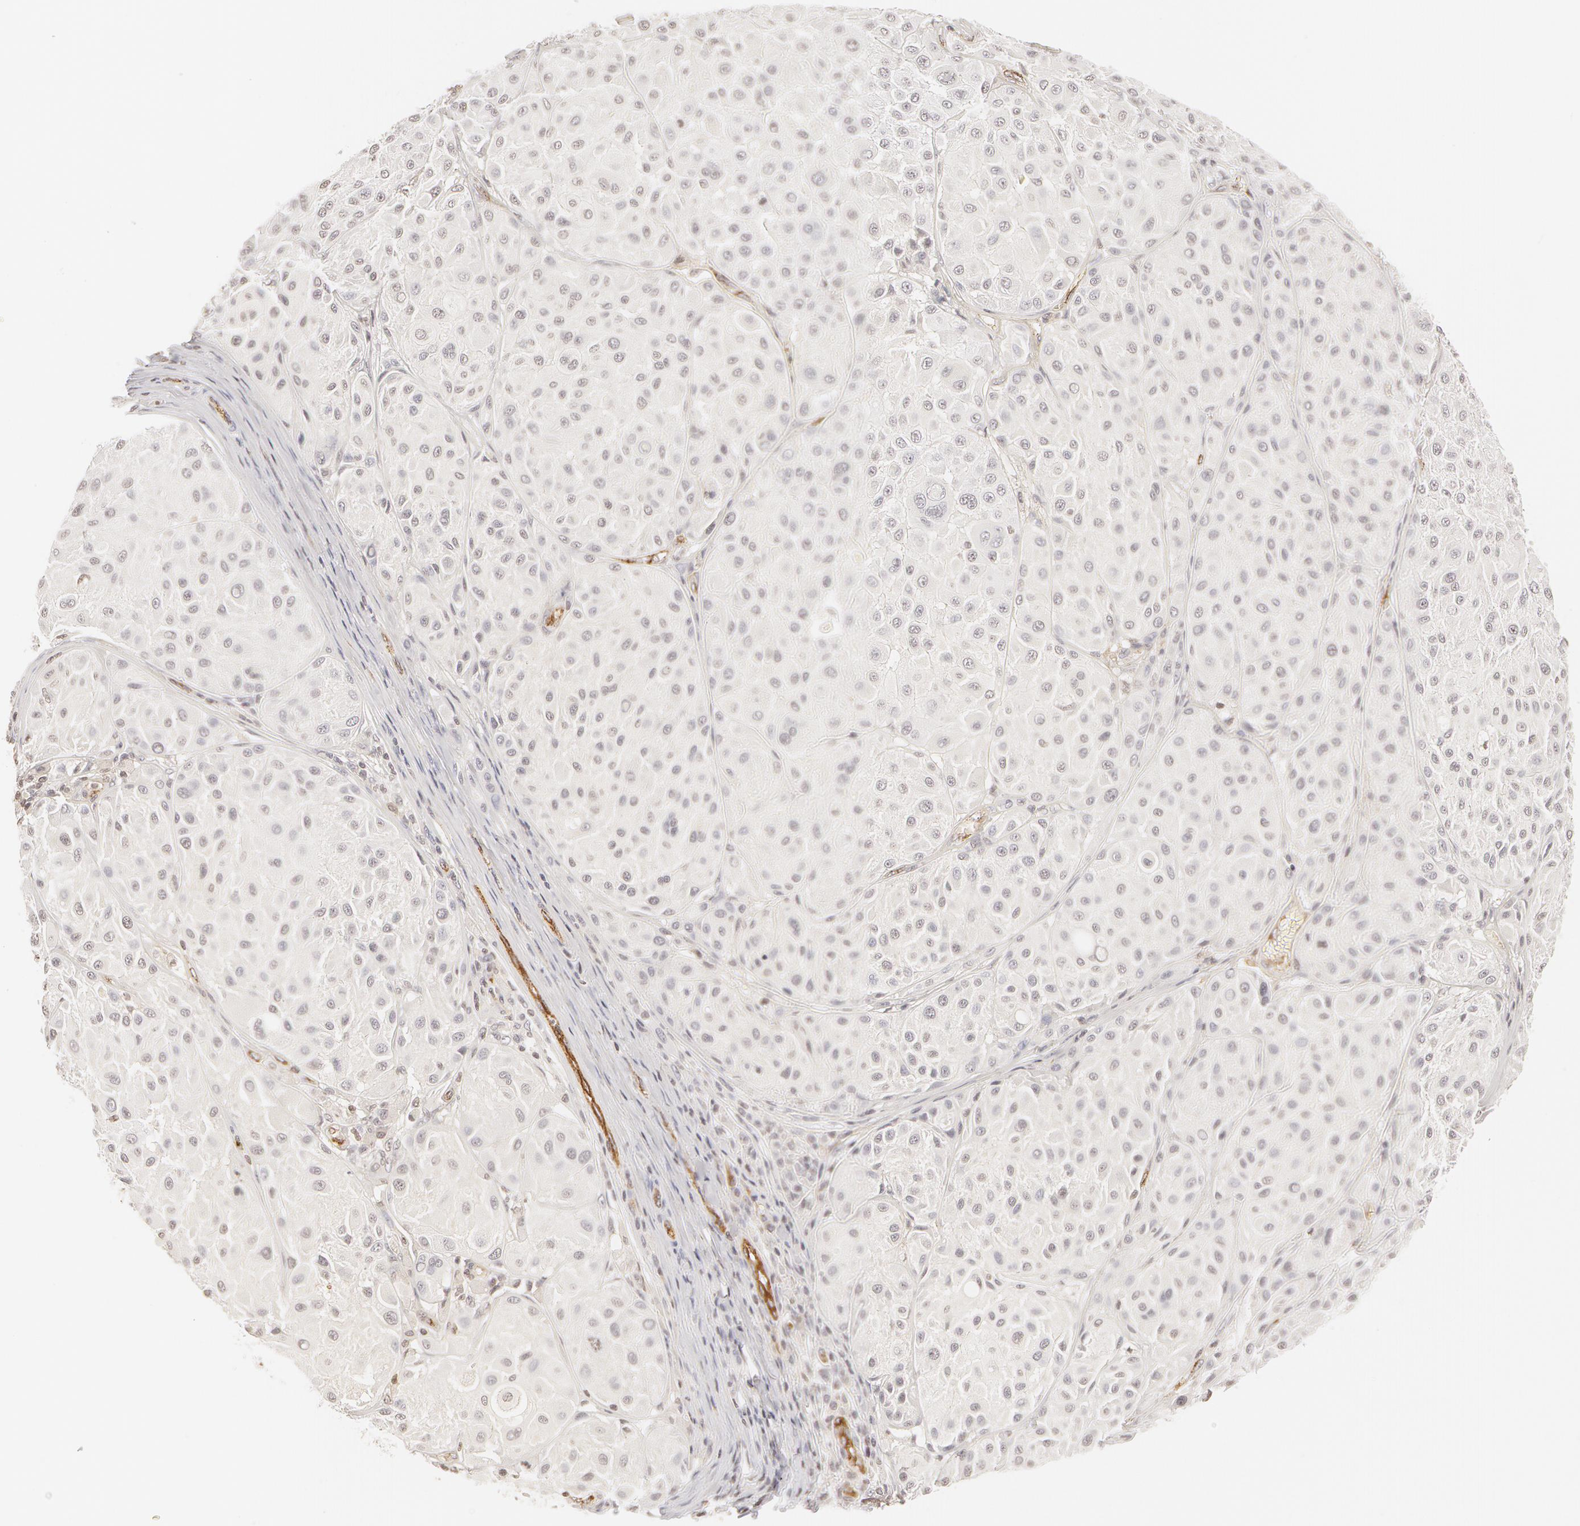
{"staining": {"intensity": "negative", "quantity": "none", "location": "none"}, "tissue": "melanoma", "cell_type": "Tumor cells", "image_type": "cancer", "snomed": [{"axis": "morphology", "description": "Malignant melanoma, NOS"}, {"axis": "topography", "description": "Skin"}], "caption": "Melanoma stained for a protein using immunohistochemistry reveals no positivity tumor cells.", "gene": "VWF", "patient": {"sex": "male", "age": 36}}